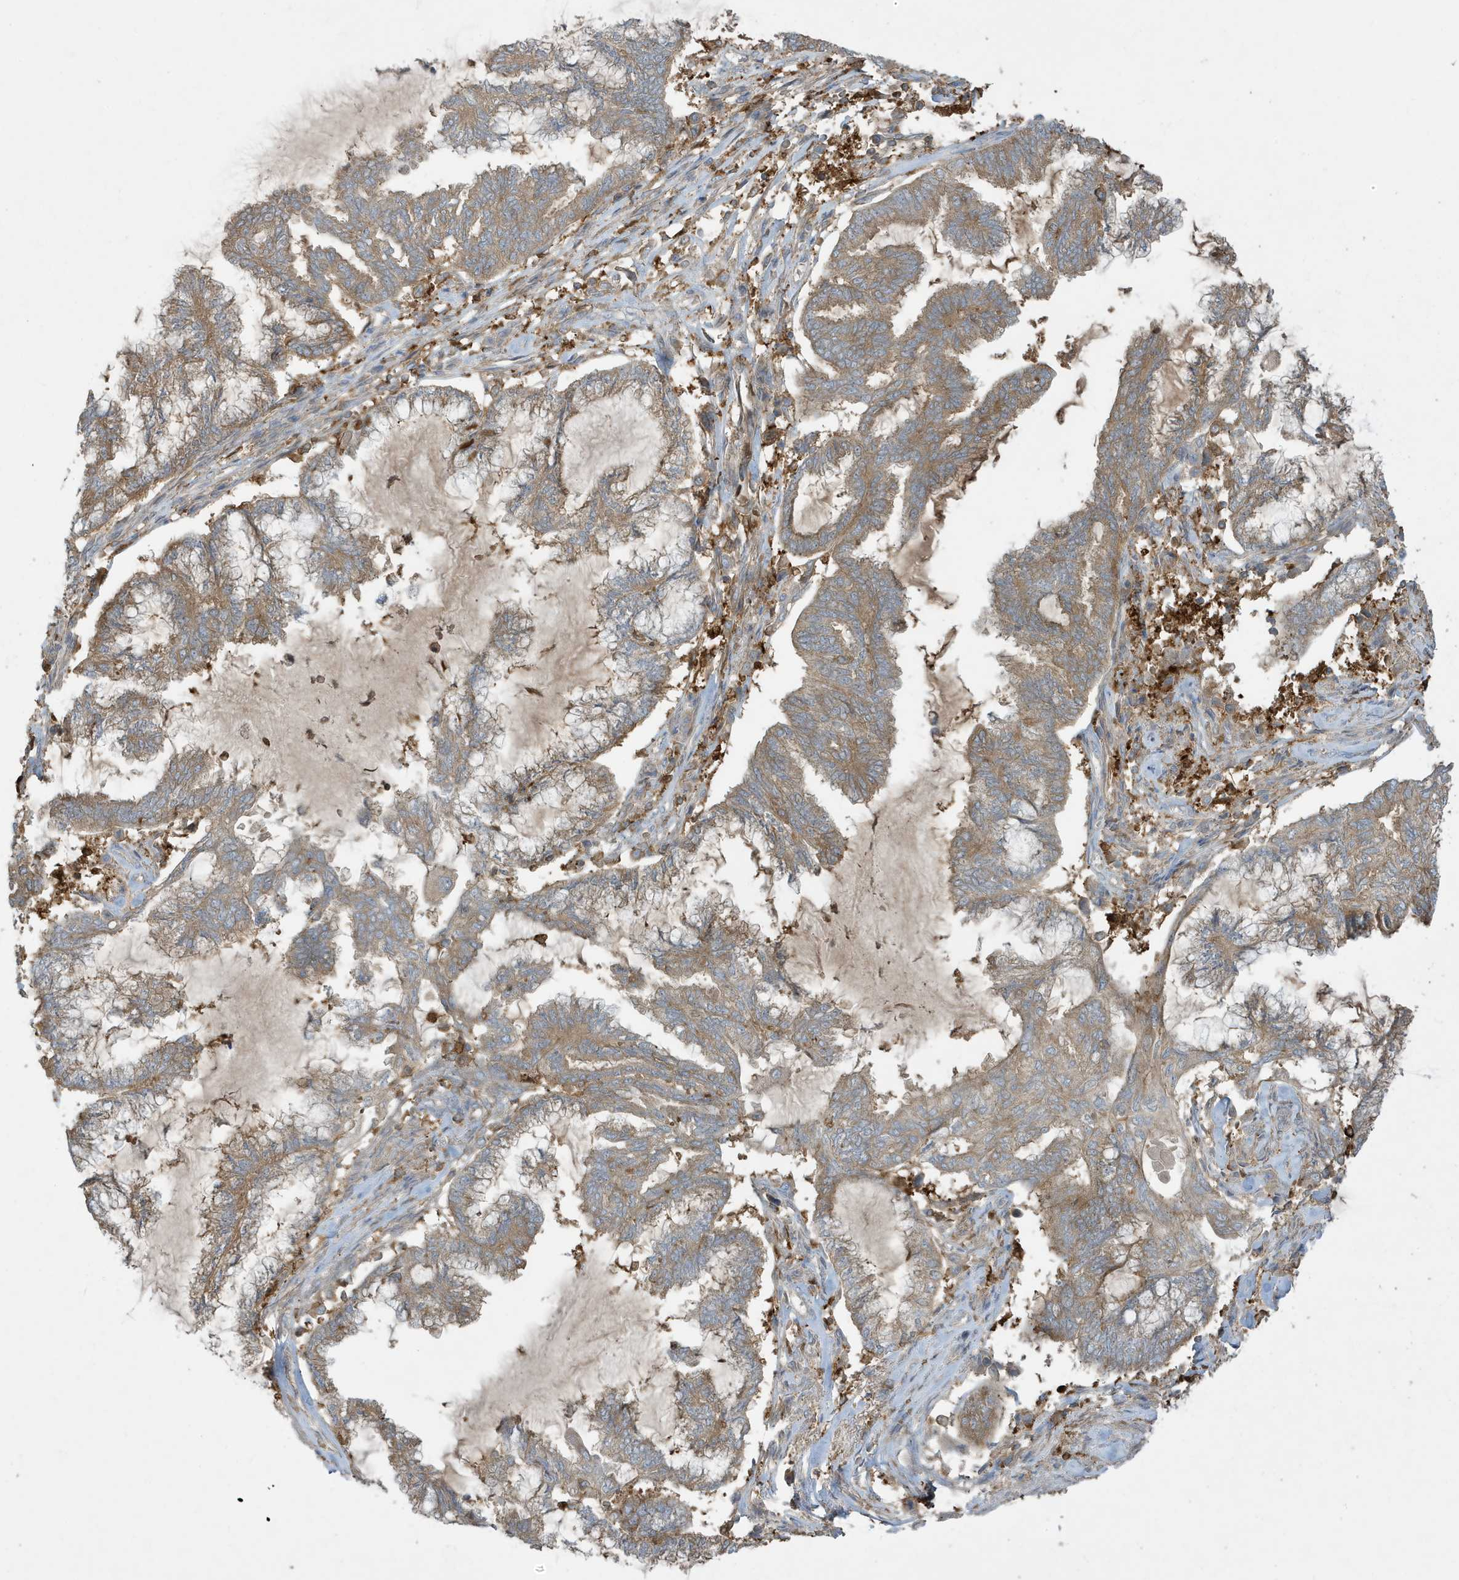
{"staining": {"intensity": "weak", "quantity": ">75%", "location": "cytoplasmic/membranous"}, "tissue": "endometrial cancer", "cell_type": "Tumor cells", "image_type": "cancer", "snomed": [{"axis": "morphology", "description": "Adenocarcinoma, NOS"}, {"axis": "topography", "description": "Endometrium"}], "caption": "A micrograph of human endometrial cancer (adenocarcinoma) stained for a protein shows weak cytoplasmic/membranous brown staining in tumor cells. Ihc stains the protein in brown and the nuclei are stained blue.", "gene": "ABTB1", "patient": {"sex": "female", "age": 86}}